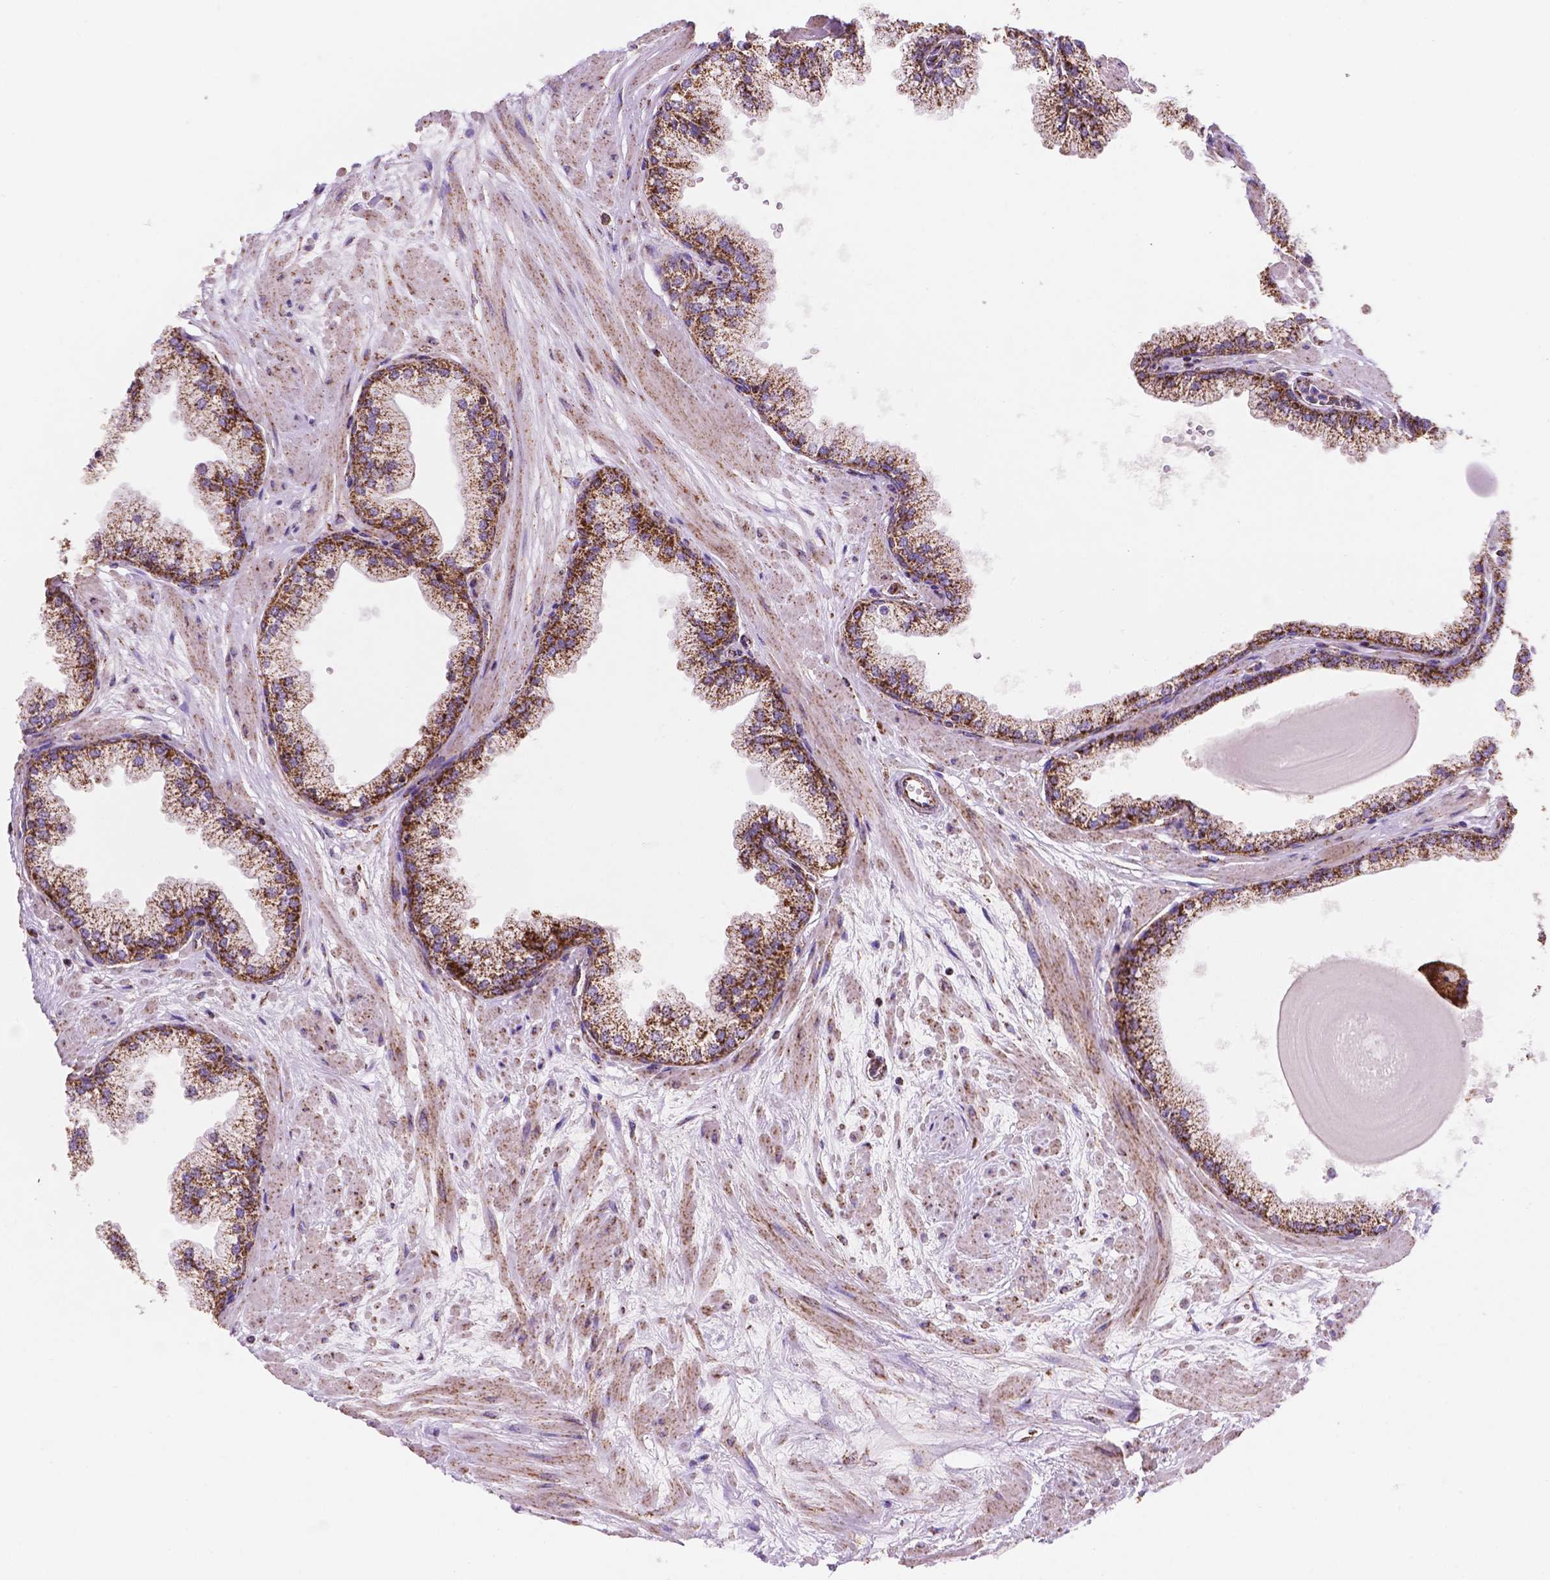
{"staining": {"intensity": "strong", "quantity": ">75%", "location": "cytoplasmic/membranous"}, "tissue": "prostate", "cell_type": "Glandular cells", "image_type": "normal", "snomed": [{"axis": "morphology", "description": "Normal tissue, NOS"}, {"axis": "topography", "description": "Prostate"}, {"axis": "topography", "description": "Peripheral nerve tissue"}], "caption": "Immunohistochemical staining of benign human prostate demonstrates high levels of strong cytoplasmic/membranous staining in about >75% of glandular cells.", "gene": "HSPD1", "patient": {"sex": "male", "age": 61}}